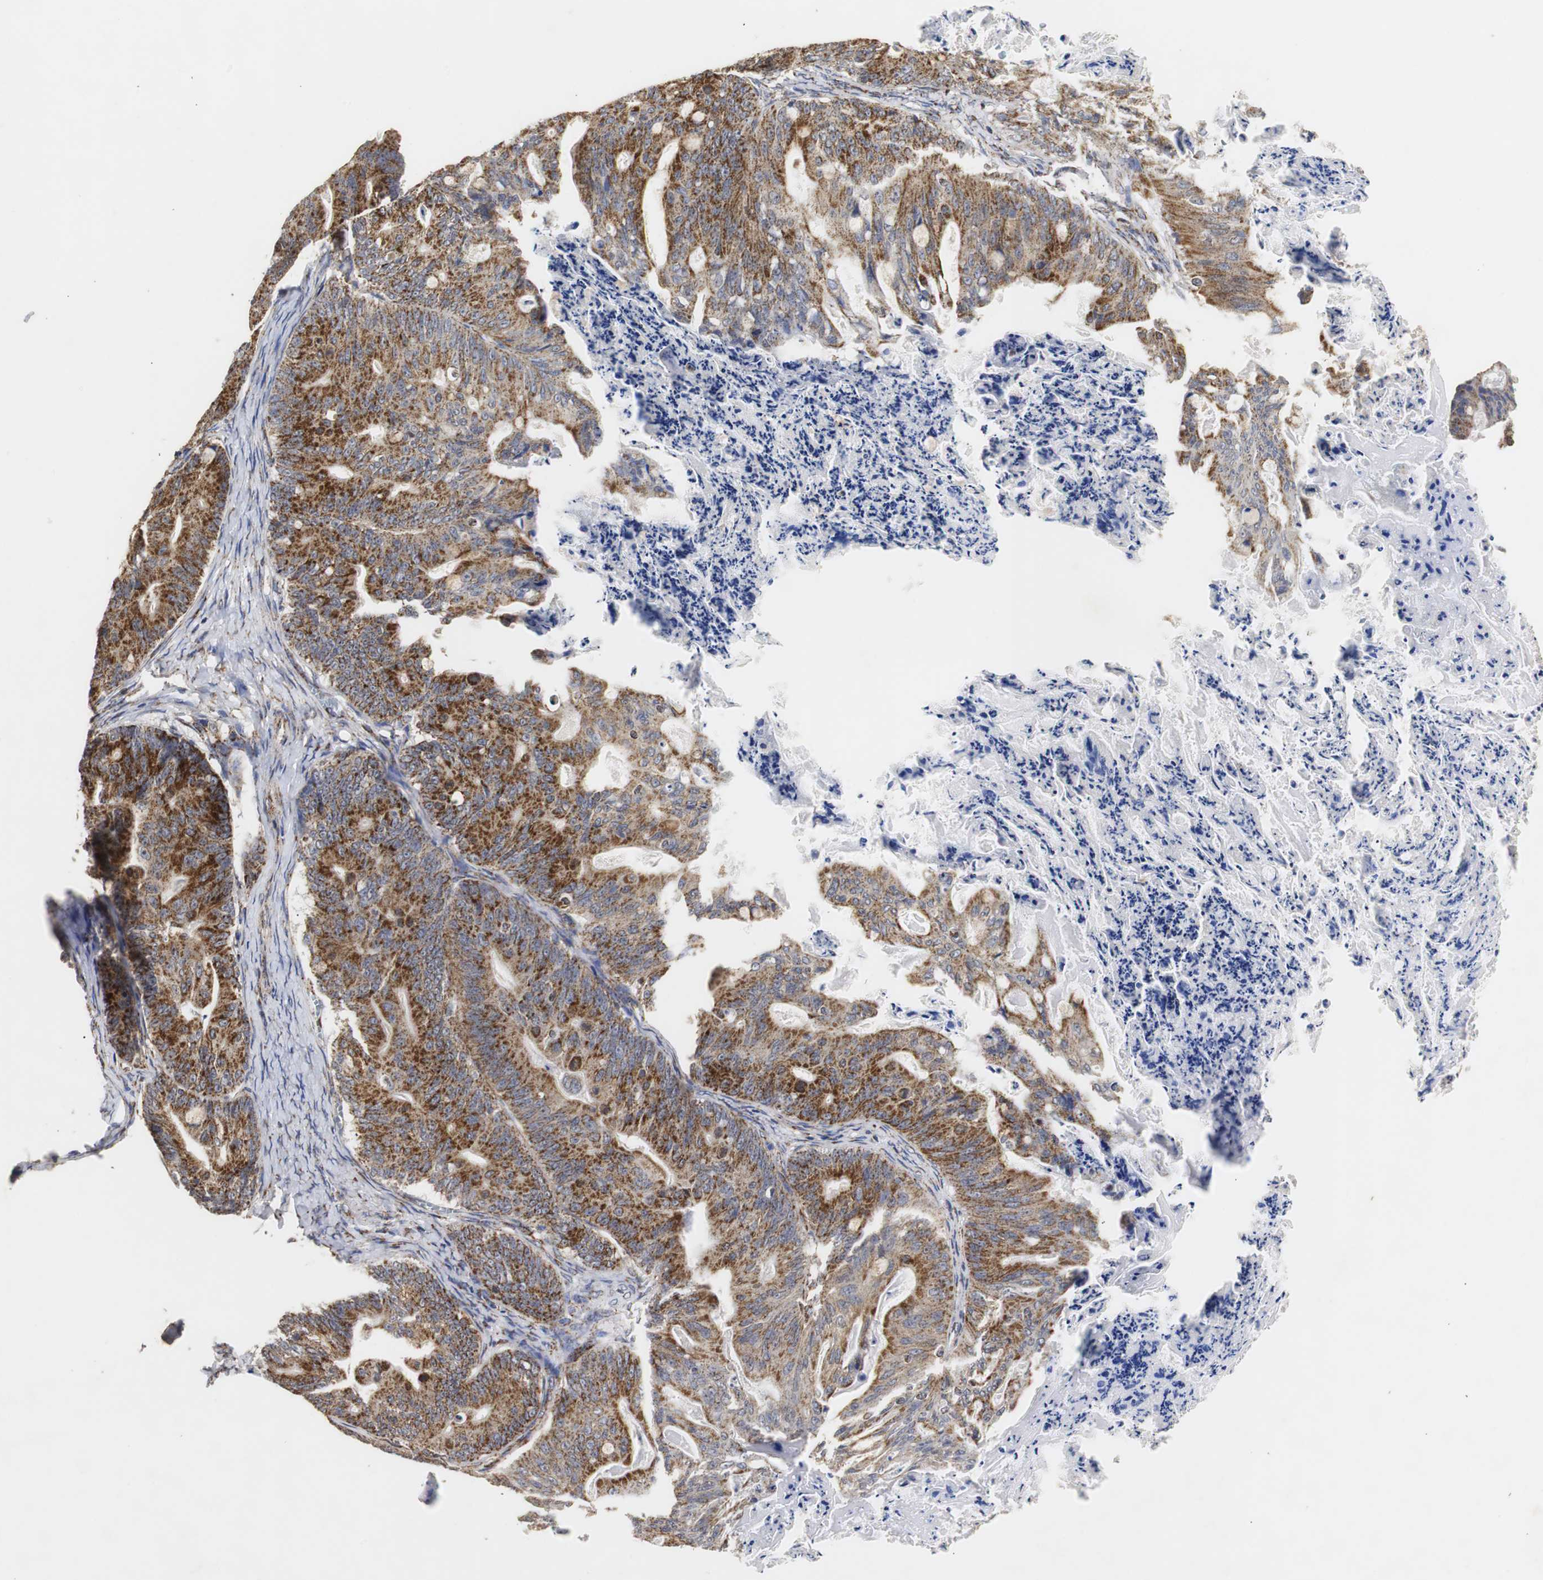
{"staining": {"intensity": "strong", "quantity": "25%-75%", "location": "cytoplasmic/membranous"}, "tissue": "ovarian cancer", "cell_type": "Tumor cells", "image_type": "cancer", "snomed": [{"axis": "morphology", "description": "Cystadenocarcinoma, mucinous, NOS"}, {"axis": "topography", "description": "Ovary"}], "caption": "Ovarian cancer stained for a protein demonstrates strong cytoplasmic/membranous positivity in tumor cells. (IHC, brightfield microscopy, high magnification).", "gene": "HSD17B10", "patient": {"sex": "female", "age": 36}}